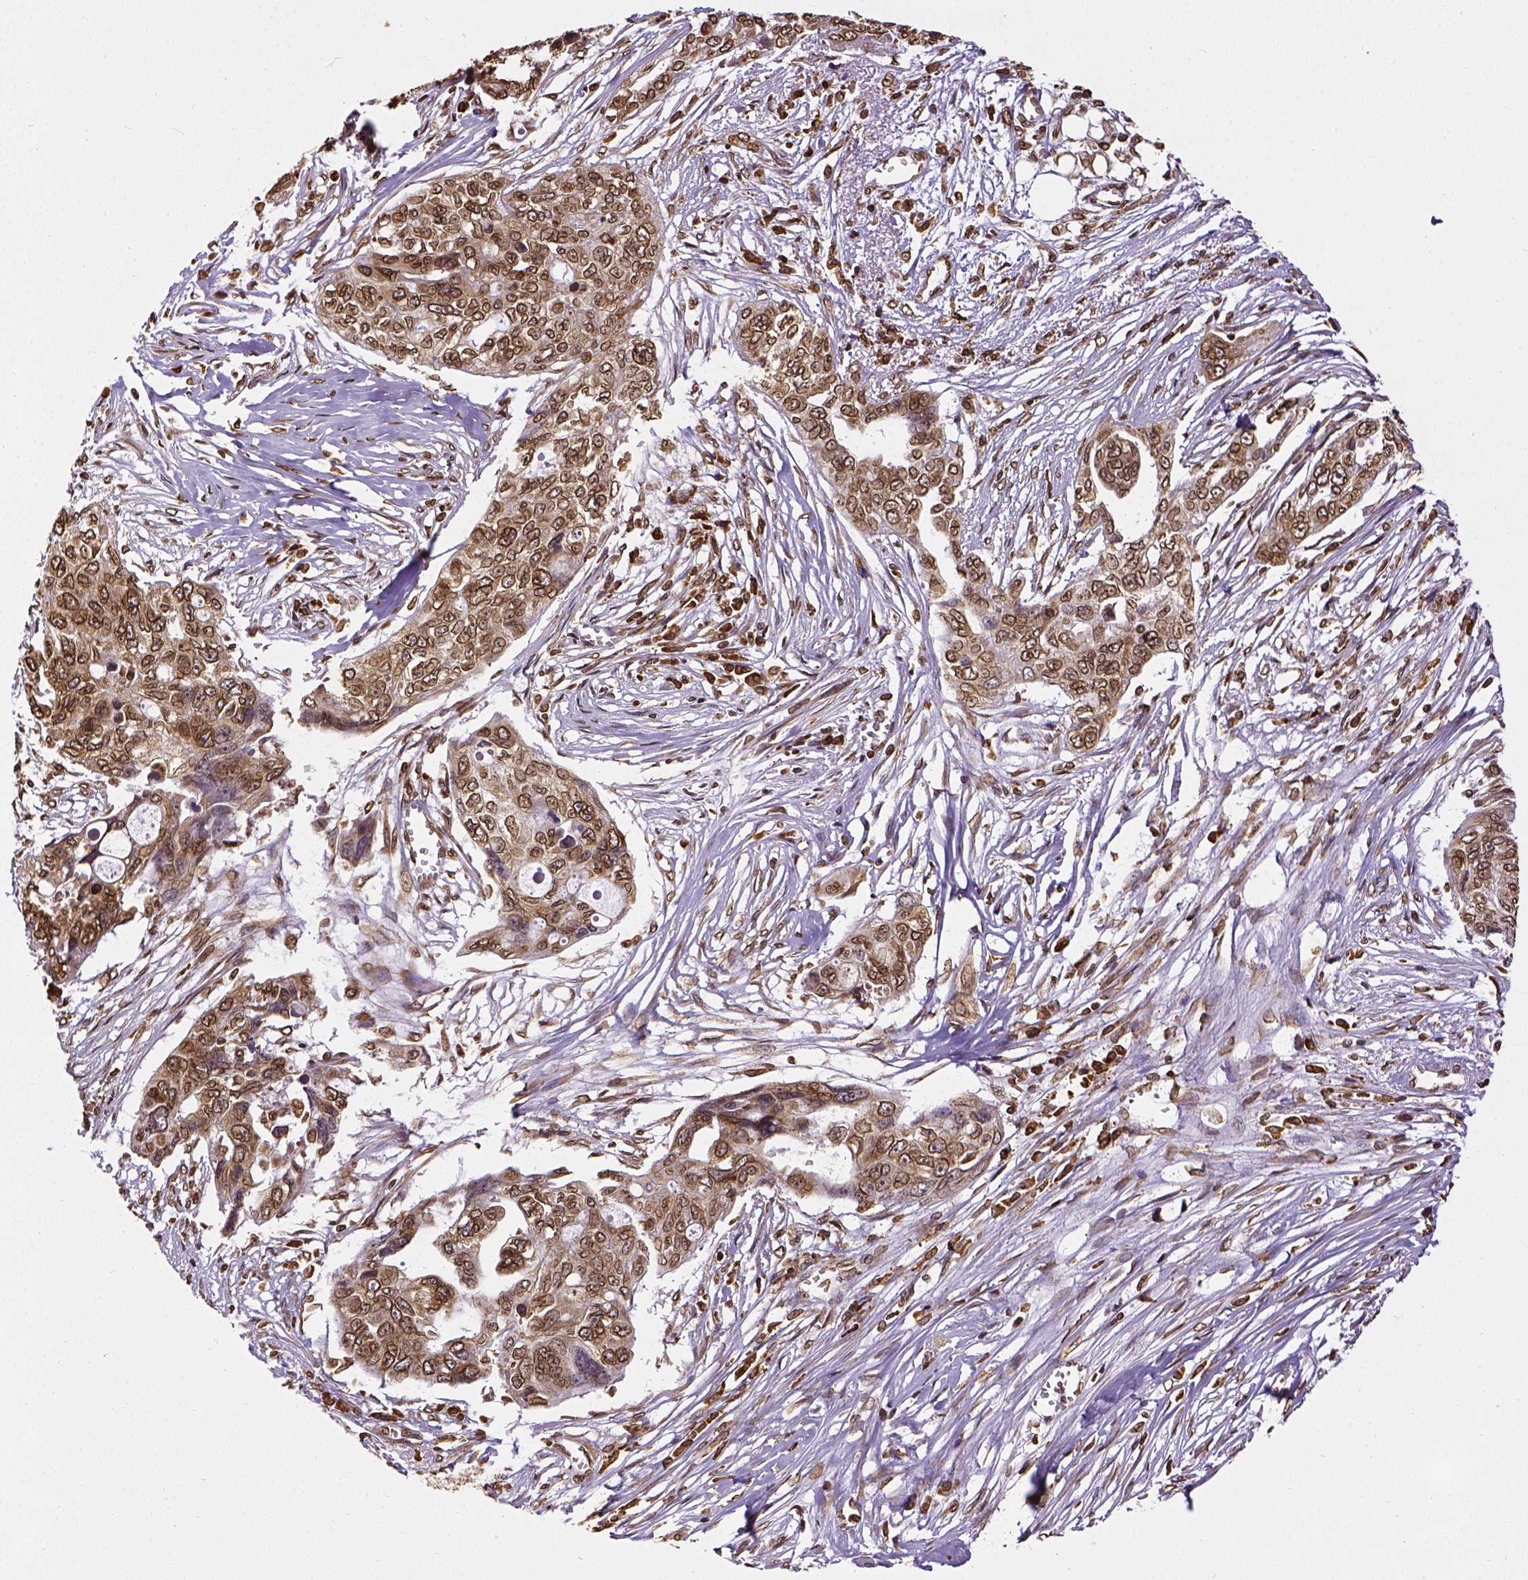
{"staining": {"intensity": "strong", "quantity": ">75%", "location": "cytoplasmic/membranous,nuclear"}, "tissue": "ovarian cancer", "cell_type": "Tumor cells", "image_type": "cancer", "snomed": [{"axis": "morphology", "description": "Carcinoma, endometroid"}, {"axis": "topography", "description": "Ovary"}], "caption": "Strong cytoplasmic/membranous and nuclear protein staining is appreciated in about >75% of tumor cells in ovarian cancer (endometroid carcinoma).", "gene": "MTDH", "patient": {"sex": "female", "age": 70}}